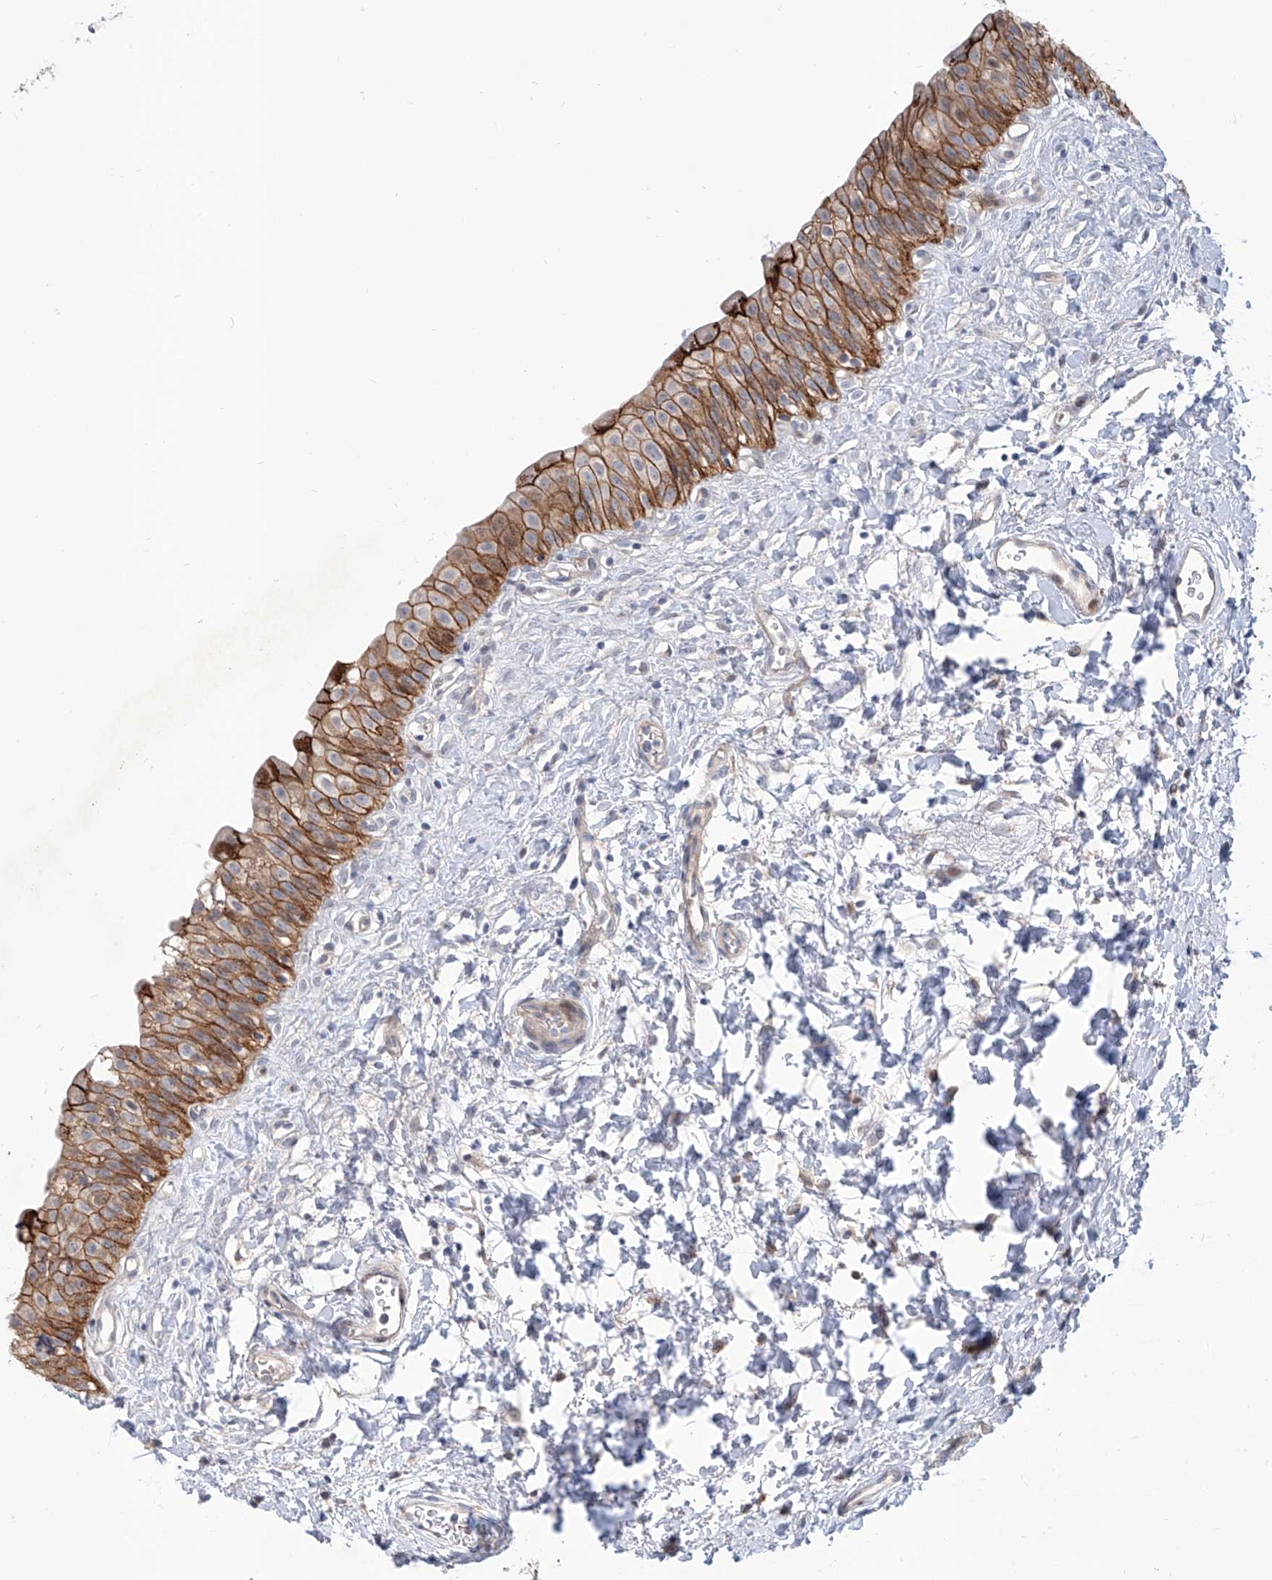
{"staining": {"intensity": "moderate", "quantity": ">75%", "location": "cytoplasmic/membranous"}, "tissue": "urinary bladder", "cell_type": "Urothelial cells", "image_type": "normal", "snomed": [{"axis": "morphology", "description": "Normal tissue, NOS"}, {"axis": "topography", "description": "Urinary bladder"}], "caption": "The histopathology image reveals immunohistochemical staining of benign urinary bladder. There is moderate cytoplasmic/membranous staining is appreciated in approximately >75% of urothelial cells. Using DAB (3,3'-diaminobenzidine) (brown) and hematoxylin (blue) stains, captured at high magnification using brightfield microscopy.", "gene": "LRRC1", "patient": {"sex": "male", "age": 51}}